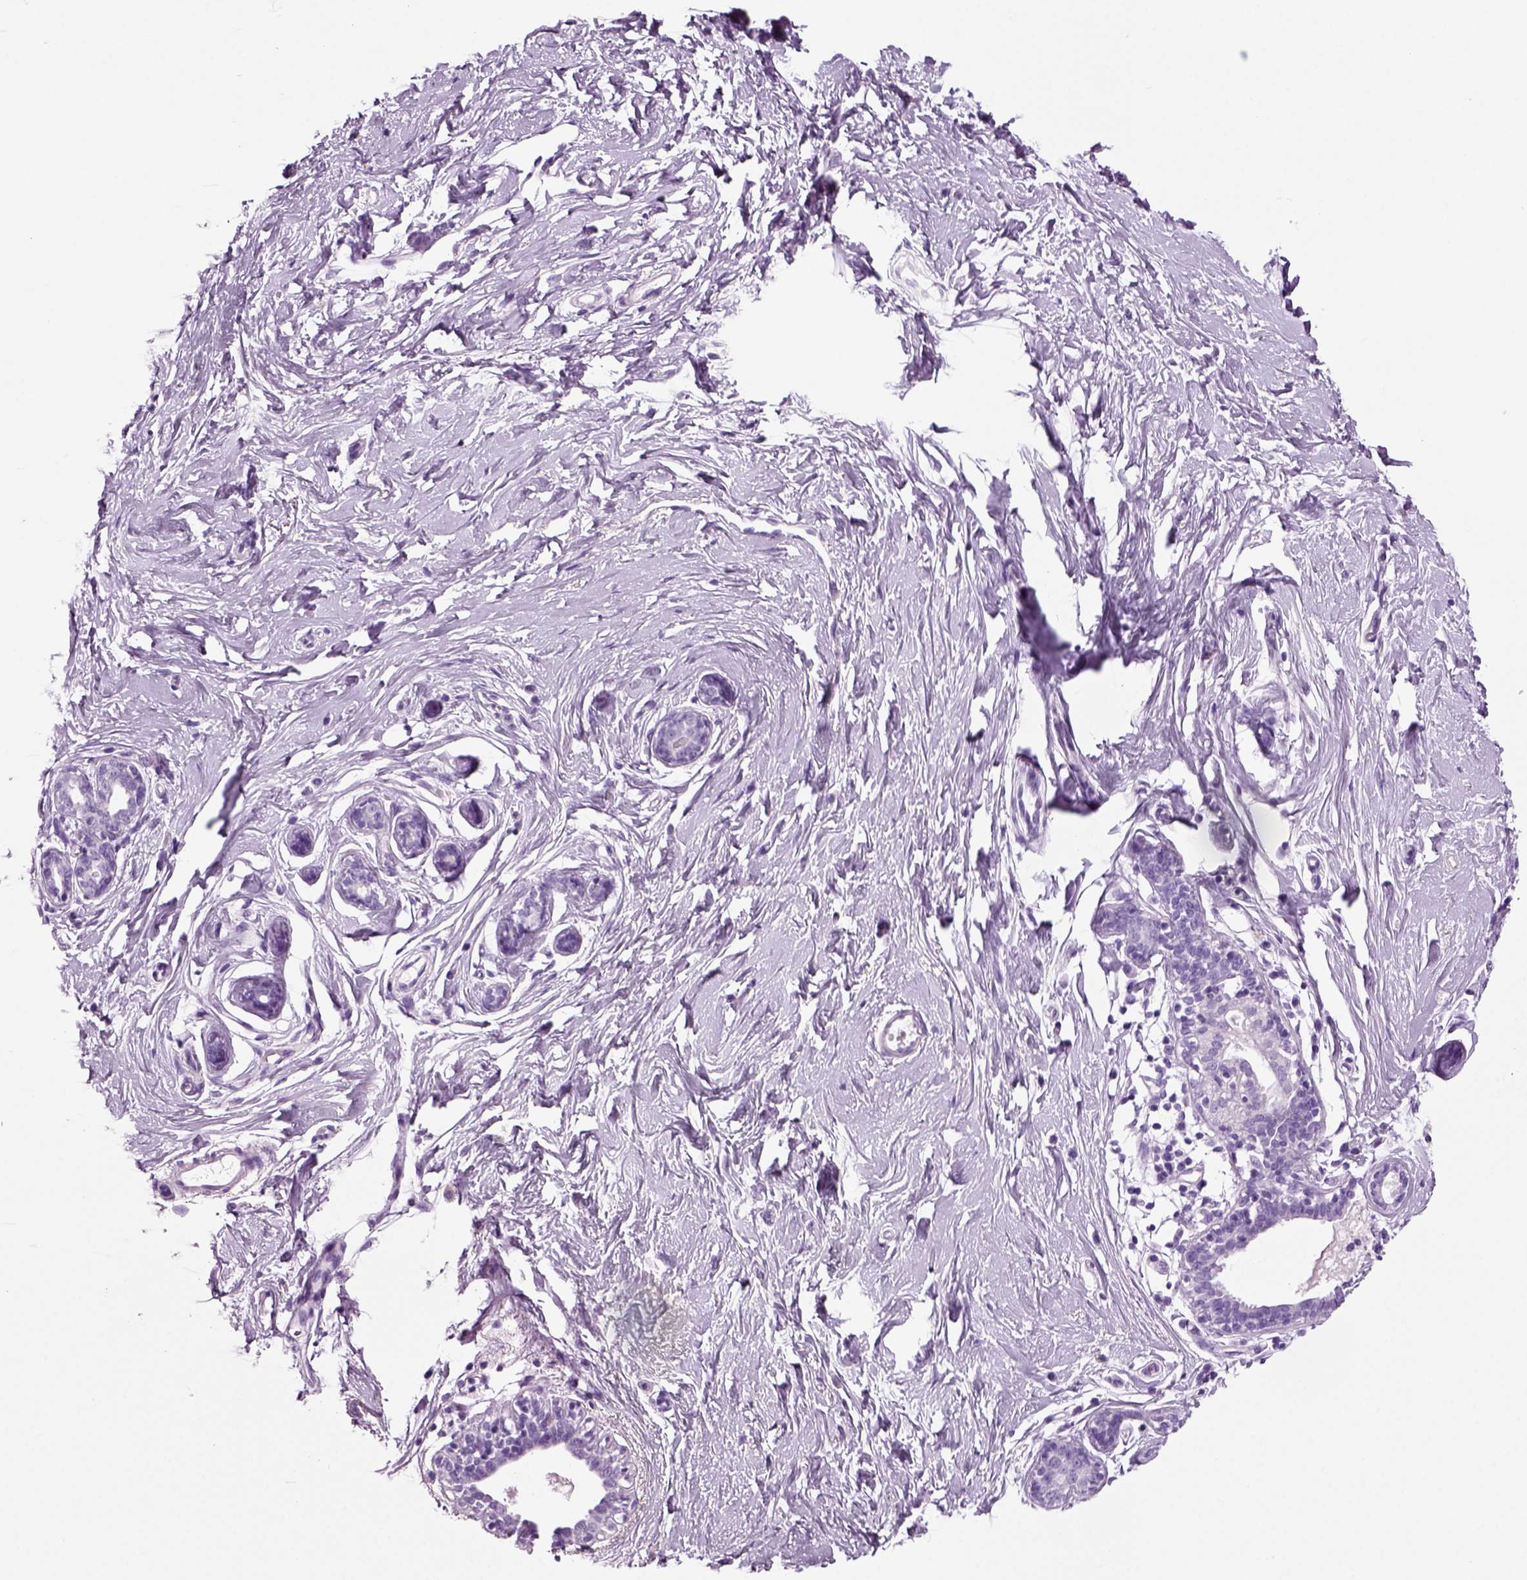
{"staining": {"intensity": "negative", "quantity": "none", "location": "none"}, "tissue": "breast", "cell_type": "Adipocytes", "image_type": "normal", "snomed": [{"axis": "morphology", "description": "Normal tissue, NOS"}, {"axis": "topography", "description": "Breast"}], "caption": "Micrograph shows no protein positivity in adipocytes of benign breast. (Stains: DAB (3,3'-diaminobenzidine) immunohistochemistry with hematoxylin counter stain, Microscopy: brightfield microscopy at high magnification).", "gene": "CD109", "patient": {"sex": "female", "age": 37}}